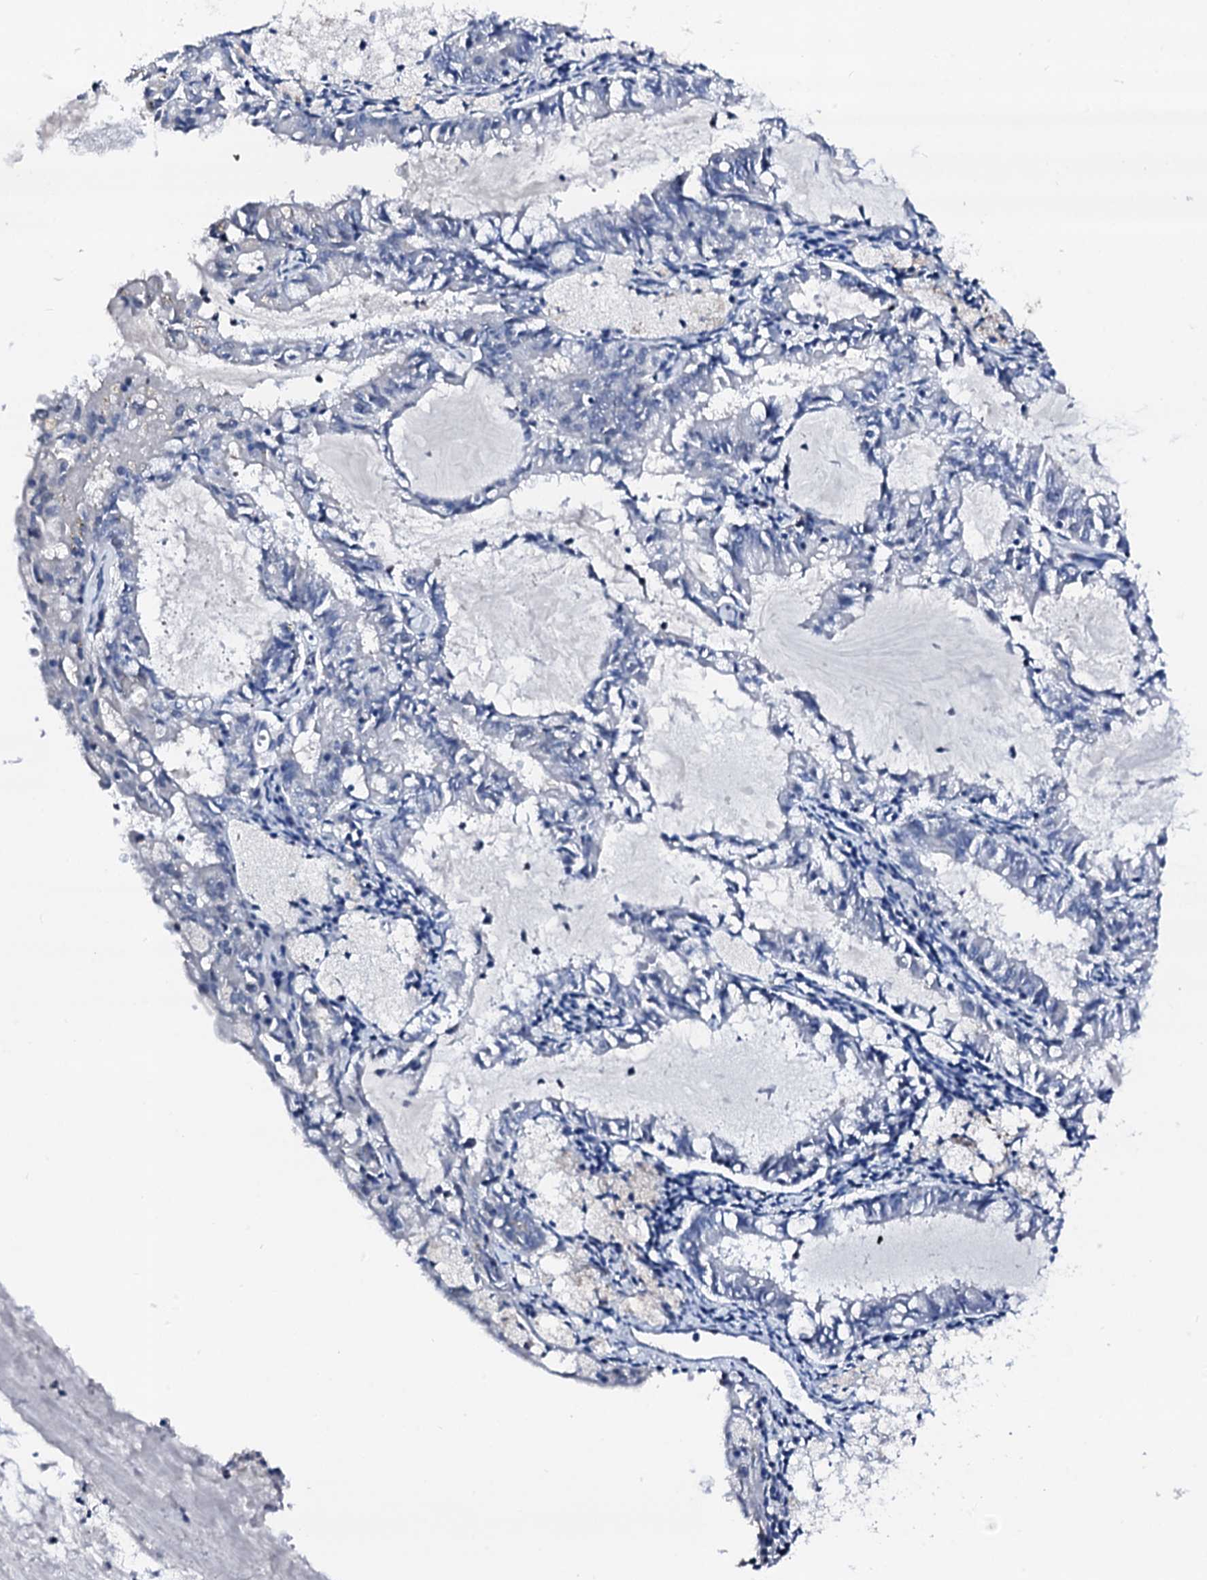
{"staining": {"intensity": "negative", "quantity": "none", "location": "none"}, "tissue": "endometrial cancer", "cell_type": "Tumor cells", "image_type": "cancer", "snomed": [{"axis": "morphology", "description": "Adenocarcinoma, NOS"}, {"axis": "topography", "description": "Endometrium"}], "caption": "This is a micrograph of immunohistochemistry (IHC) staining of adenocarcinoma (endometrial), which shows no staining in tumor cells.", "gene": "TRAFD1", "patient": {"sex": "female", "age": 57}}